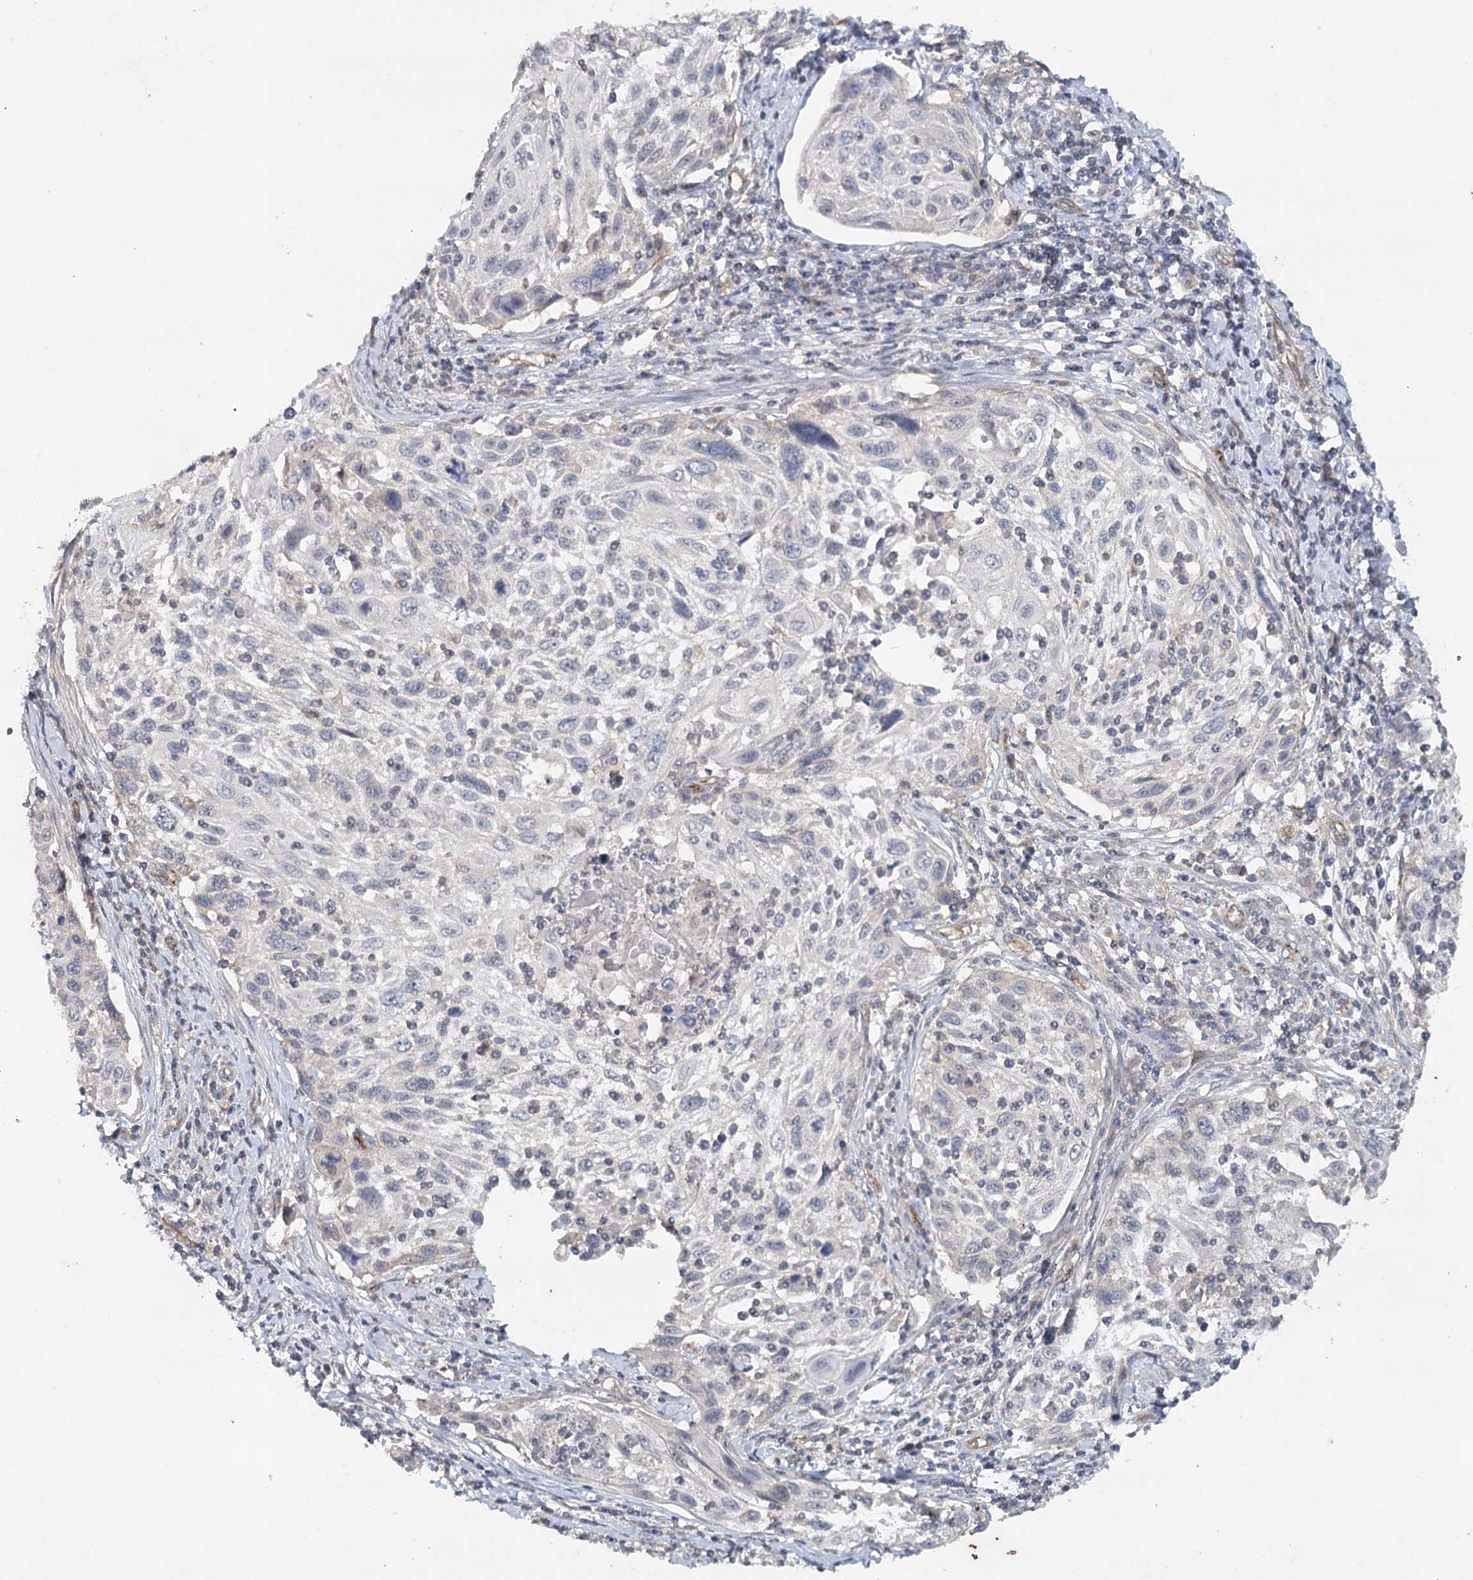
{"staining": {"intensity": "negative", "quantity": "none", "location": "none"}, "tissue": "cervical cancer", "cell_type": "Tumor cells", "image_type": "cancer", "snomed": [{"axis": "morphology", "description": "Squamous cell carcinoma, NOS"}, {"axis": "topography", "description": "Cervix"}], "caption": "Immunohistochemistry image of cervical squamous cell carcinoma stained for a protein (brown), which demonstrates no expression in tumor cells. (DAB (3,3'-diaminobenzidine) immunohistochemistry visualized using brightfield microscopy, high magnification).", "gene": "SYNPO", "patient": {"sex": "female", "age": 70}}